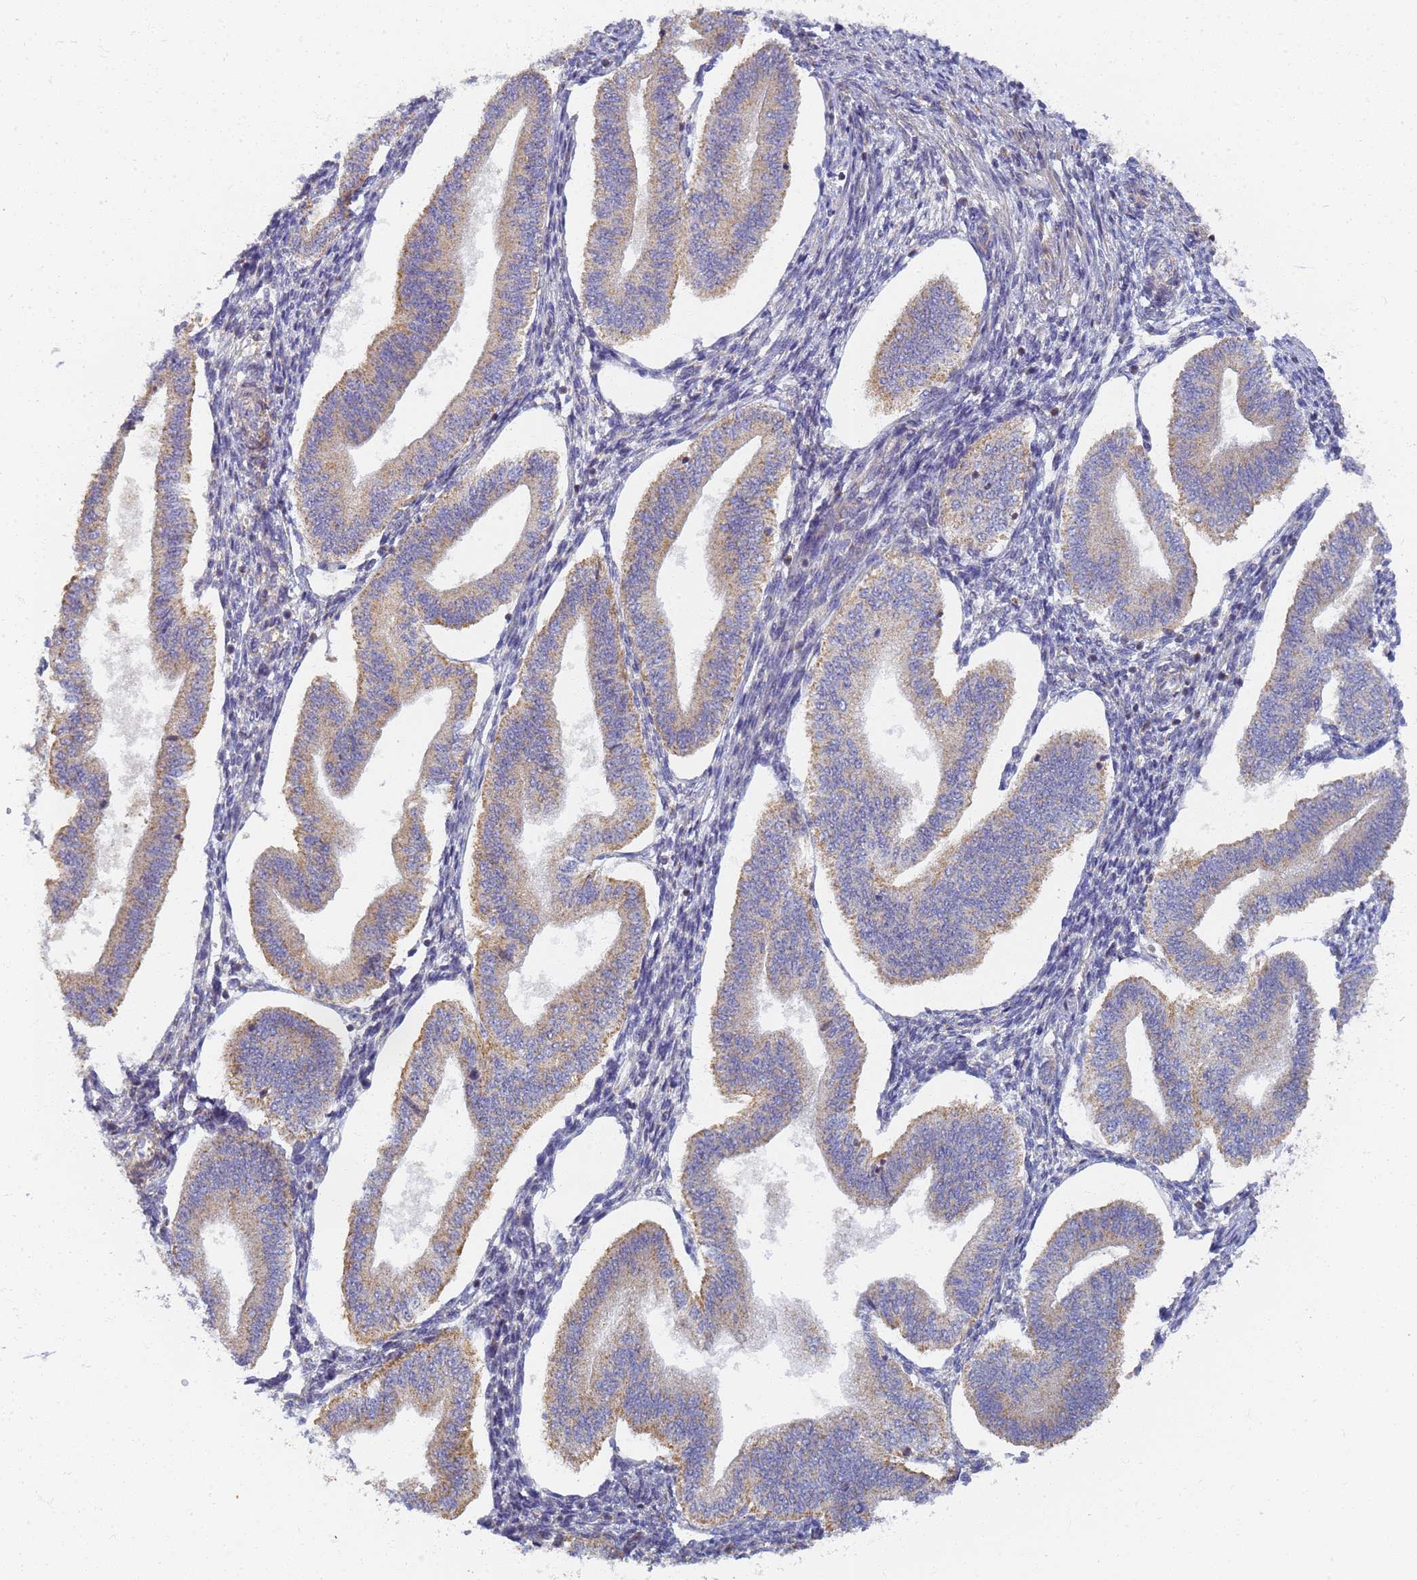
{"staining": {"intensity": "negative", "quantity": "none", "location": "none"}, "tissue": "endometrium", "cell_type": "Cells in endometrial stroma", "image_type": "normal", "snomed": [{"axis": "morphology", "description": "Normal tissue, NOS"}, {"axis": "topography", "description": "Endometrium"}], "caption": "Cells in endometrial stroma are negative for brown protein staining in normal endometrium. (Brightfield microscopy of DAB (3,3'-diaminobenzidine) immunohistochemistry (IHC) at high magnification).", "gene": "UTP23", "patient": {"sex": "female", "age": 34}}